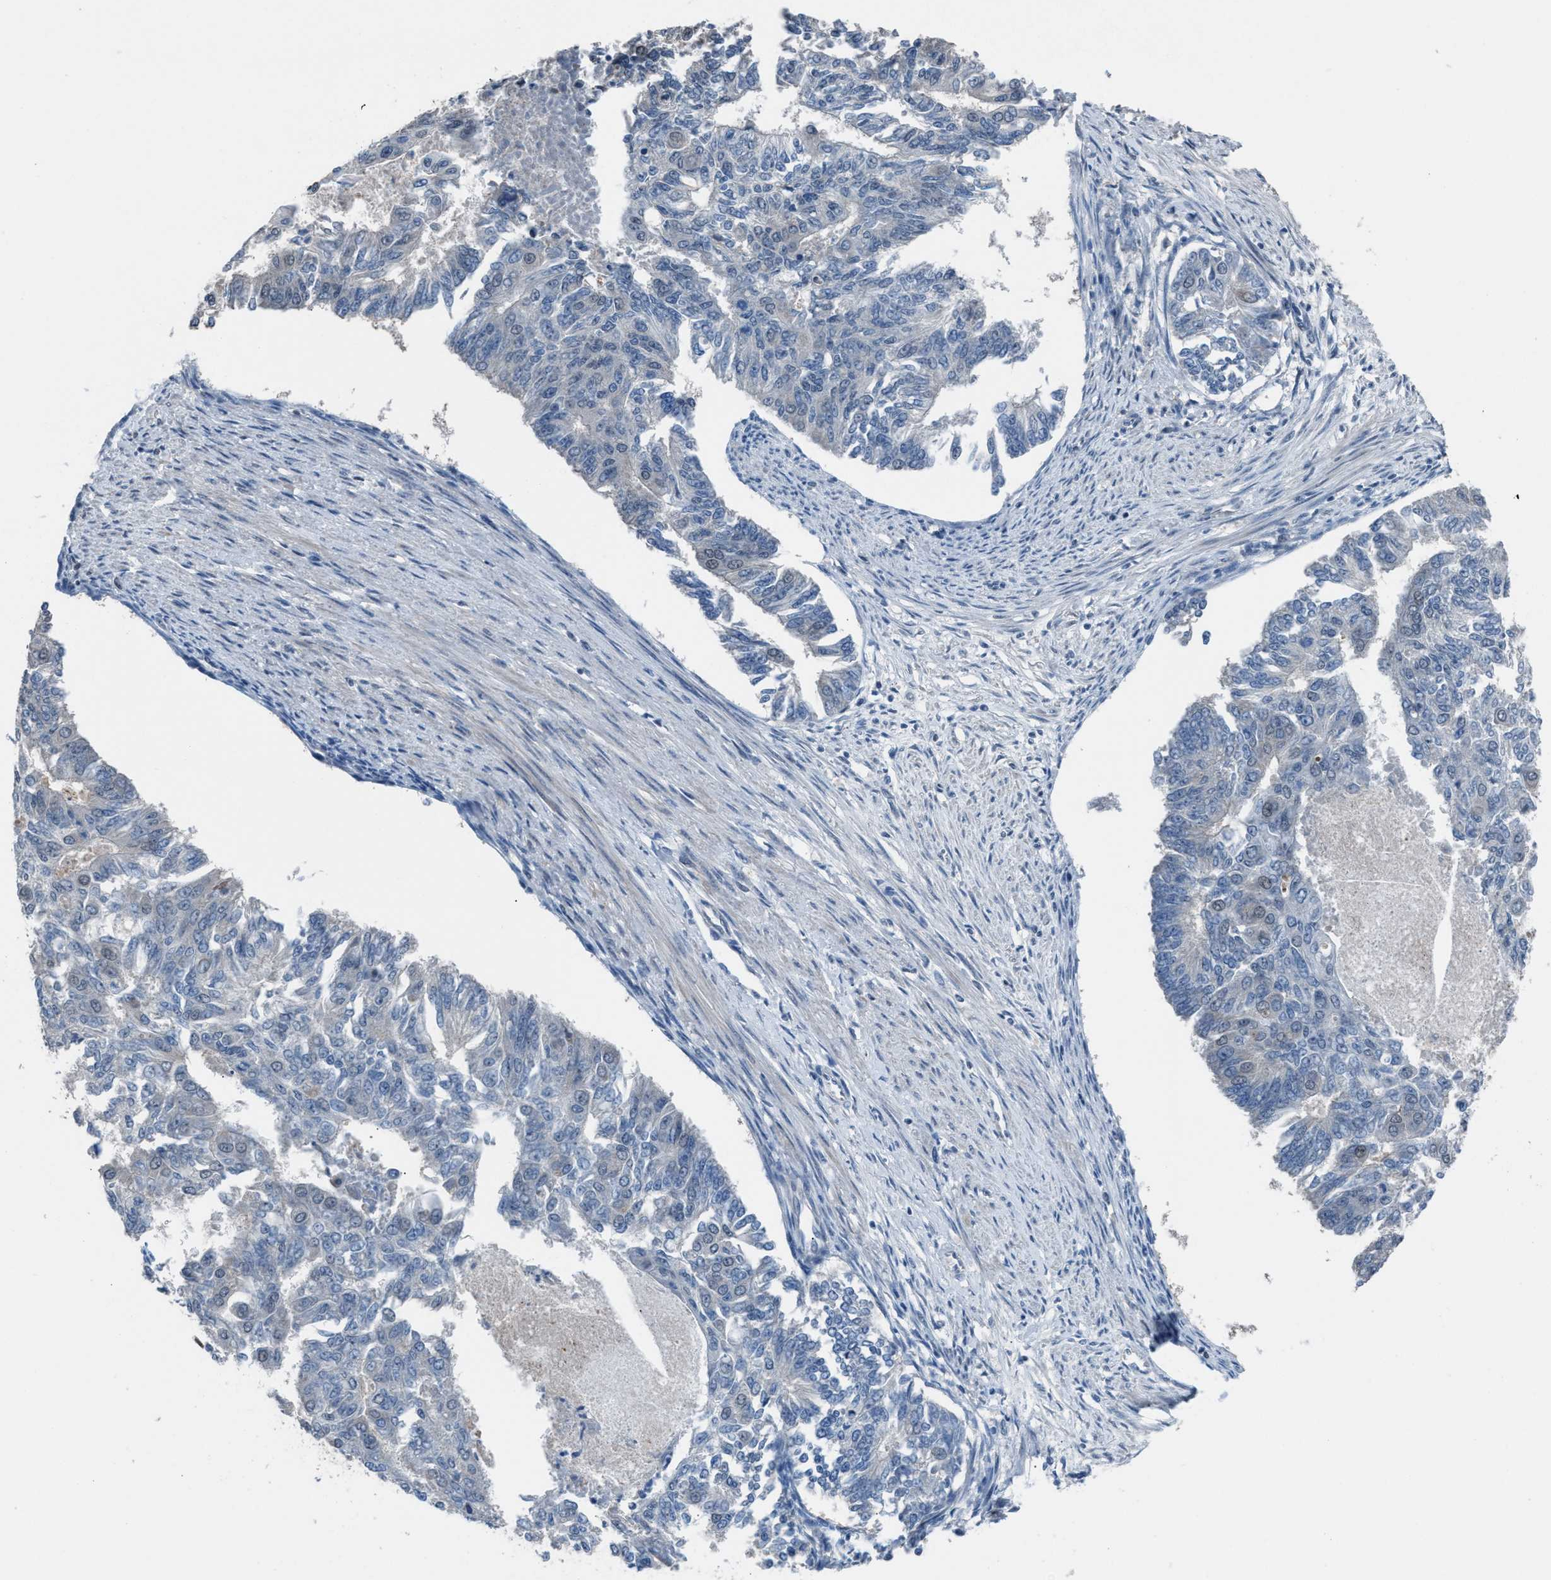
{"staining": {"intensity": "negative", "quantity": "none", "location": "none"}, "tissue": "endometrial cancer", "cell_type": "Tumor cells", "image_type": "cancer", "snomed": [{"axis": "morphology", "description": "Adenocarcinoma, NOS"}, {"axis": "topography", "description": "Endometrium"}], "caption": "This is an immunohistochemistry image of endometrial cancer. There is no expression in tumor cells.", "gene": "ZNF276", "patient": {"sex": "female", "age": 32}}